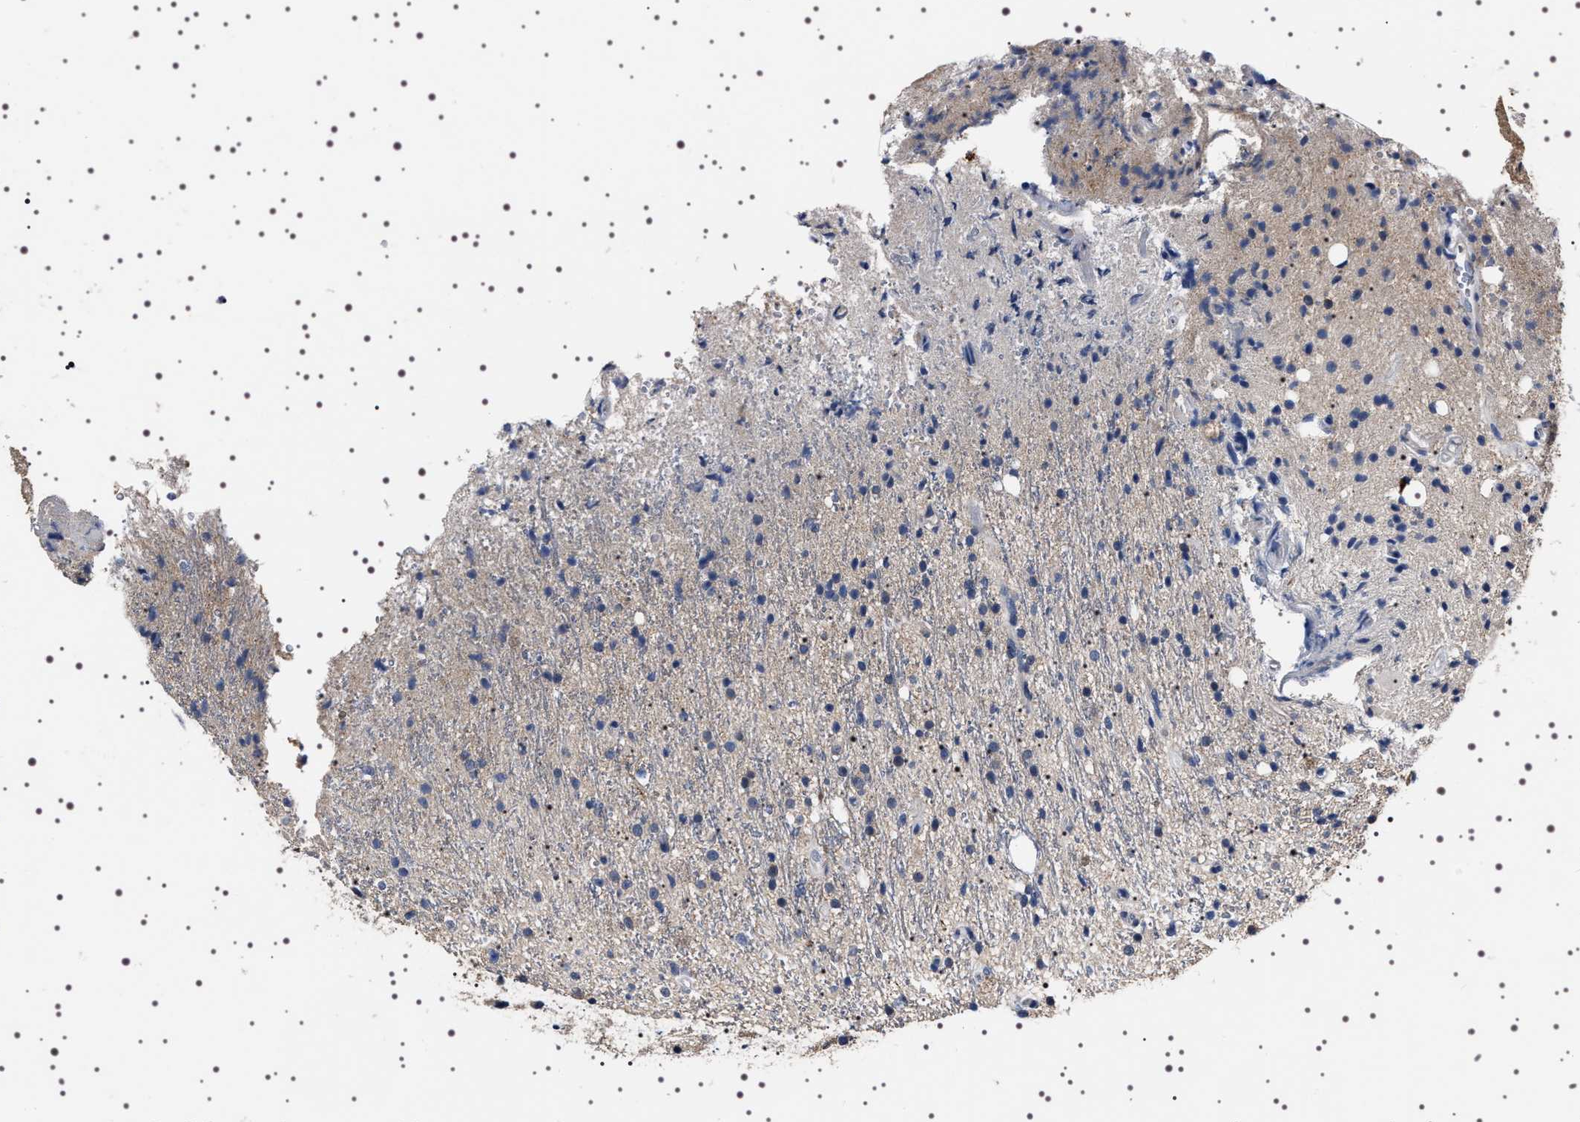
{"staining": {"intensity": "negative", "quantity": "none", "location": "none"}, "tissue": "glioma", "cell_type": "Tumor cells", "image_type": "cancer", "snomed": [{"axis": "morphology", "description": "Glioma, malignant, High grade"}, {"axis": "topography", "description": "Brain"}], "caption": "High magnification brightfield microscopy of malignant glioma (high-grade) stained with DAB (brown) and counterstained with hematoxylin (blue): tumor cells show no significant expression. The staining is performed using DAB (3,3'-diaminobenzidine) brown chromogen with nuclei counter-stained in using hematoxylin.", "gene": "TARBP1", "patient": {"sex": "male", "age": 47}}